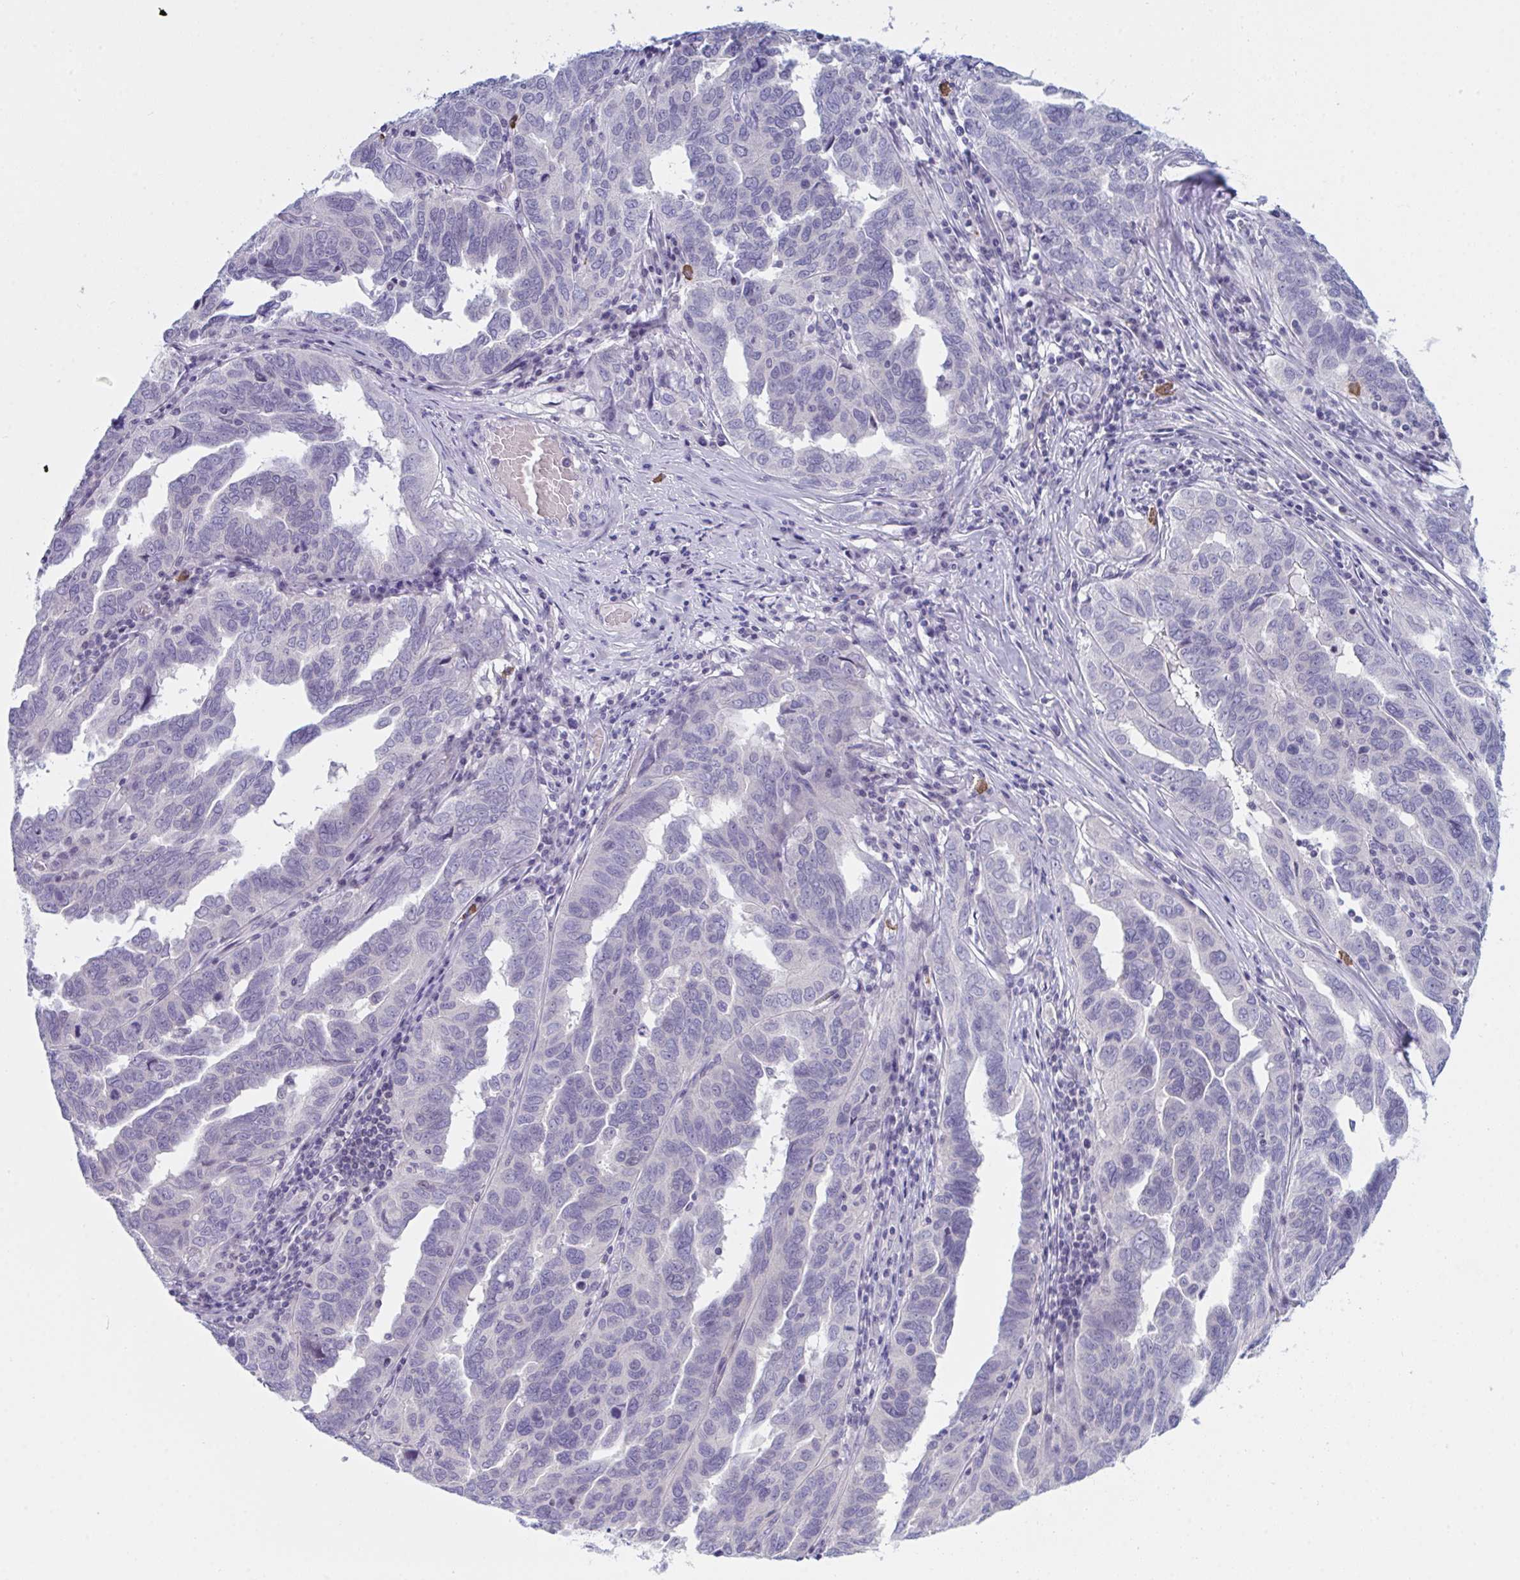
{"staining": {"intensity": "negative", "quantity": "none", "location": "none"}, "tissue": "ovarian cancer", "cell_type": "Tumor cells", "image_type": "cancer", "snomed": [{"axis": "morphology", "description": "Cystadenocarcinoma, serous, NOS"}, {"axis": "topography", "description": "Ovary"}], "caption": "Human ovarian cancer stained for a protein using immunohistochemistry demonstrates no expression in tumor cells.", "gene": "NAA30", "patient": {"sex": "female", "age": 64}}